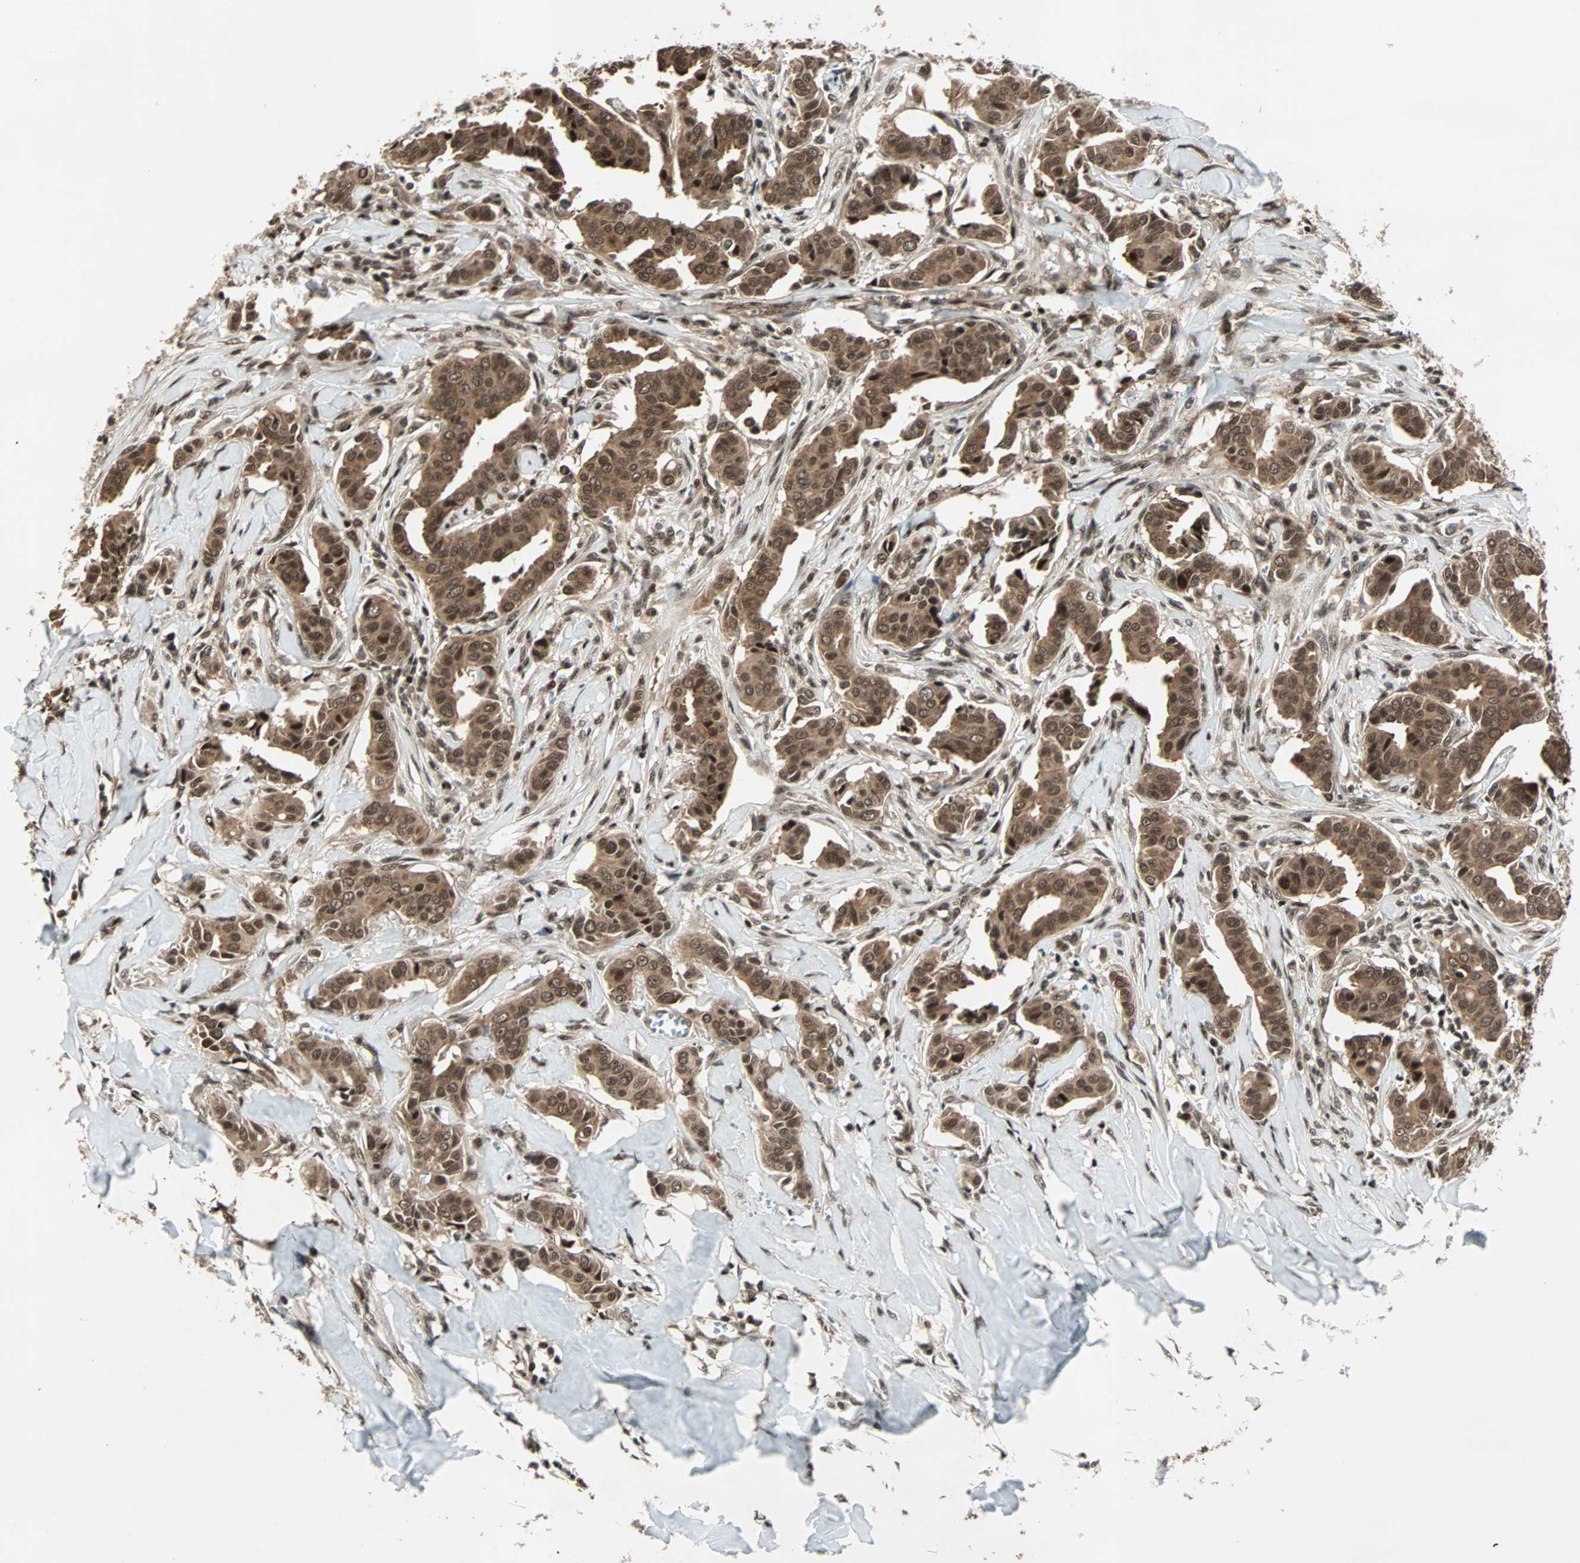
{"staining": {"intensity": "strong", "quantity": ">75%", "location": "cytoplasmic/membranous,nuclear"}, "tissue": "head and neck cancer", "cell_type": "Tumor cells", "image_type": "cancer", "snomed": [{"axis": "morphology", "description": "Adenocarcinoma, NOS"}, {"axis": "topography", "description": "Salivary gland"}, {"axis": "topography", "description": "Head-Neck"}], "caption": "This is an image of immunohistochemistry staining of adenocarcinoma (head and neck), which shows strong staining in the cytoplasmic/membranous and nuclear of tumor cells.", "gene": "ZNF44", "patient": {"sex": "female", "age": 59}}